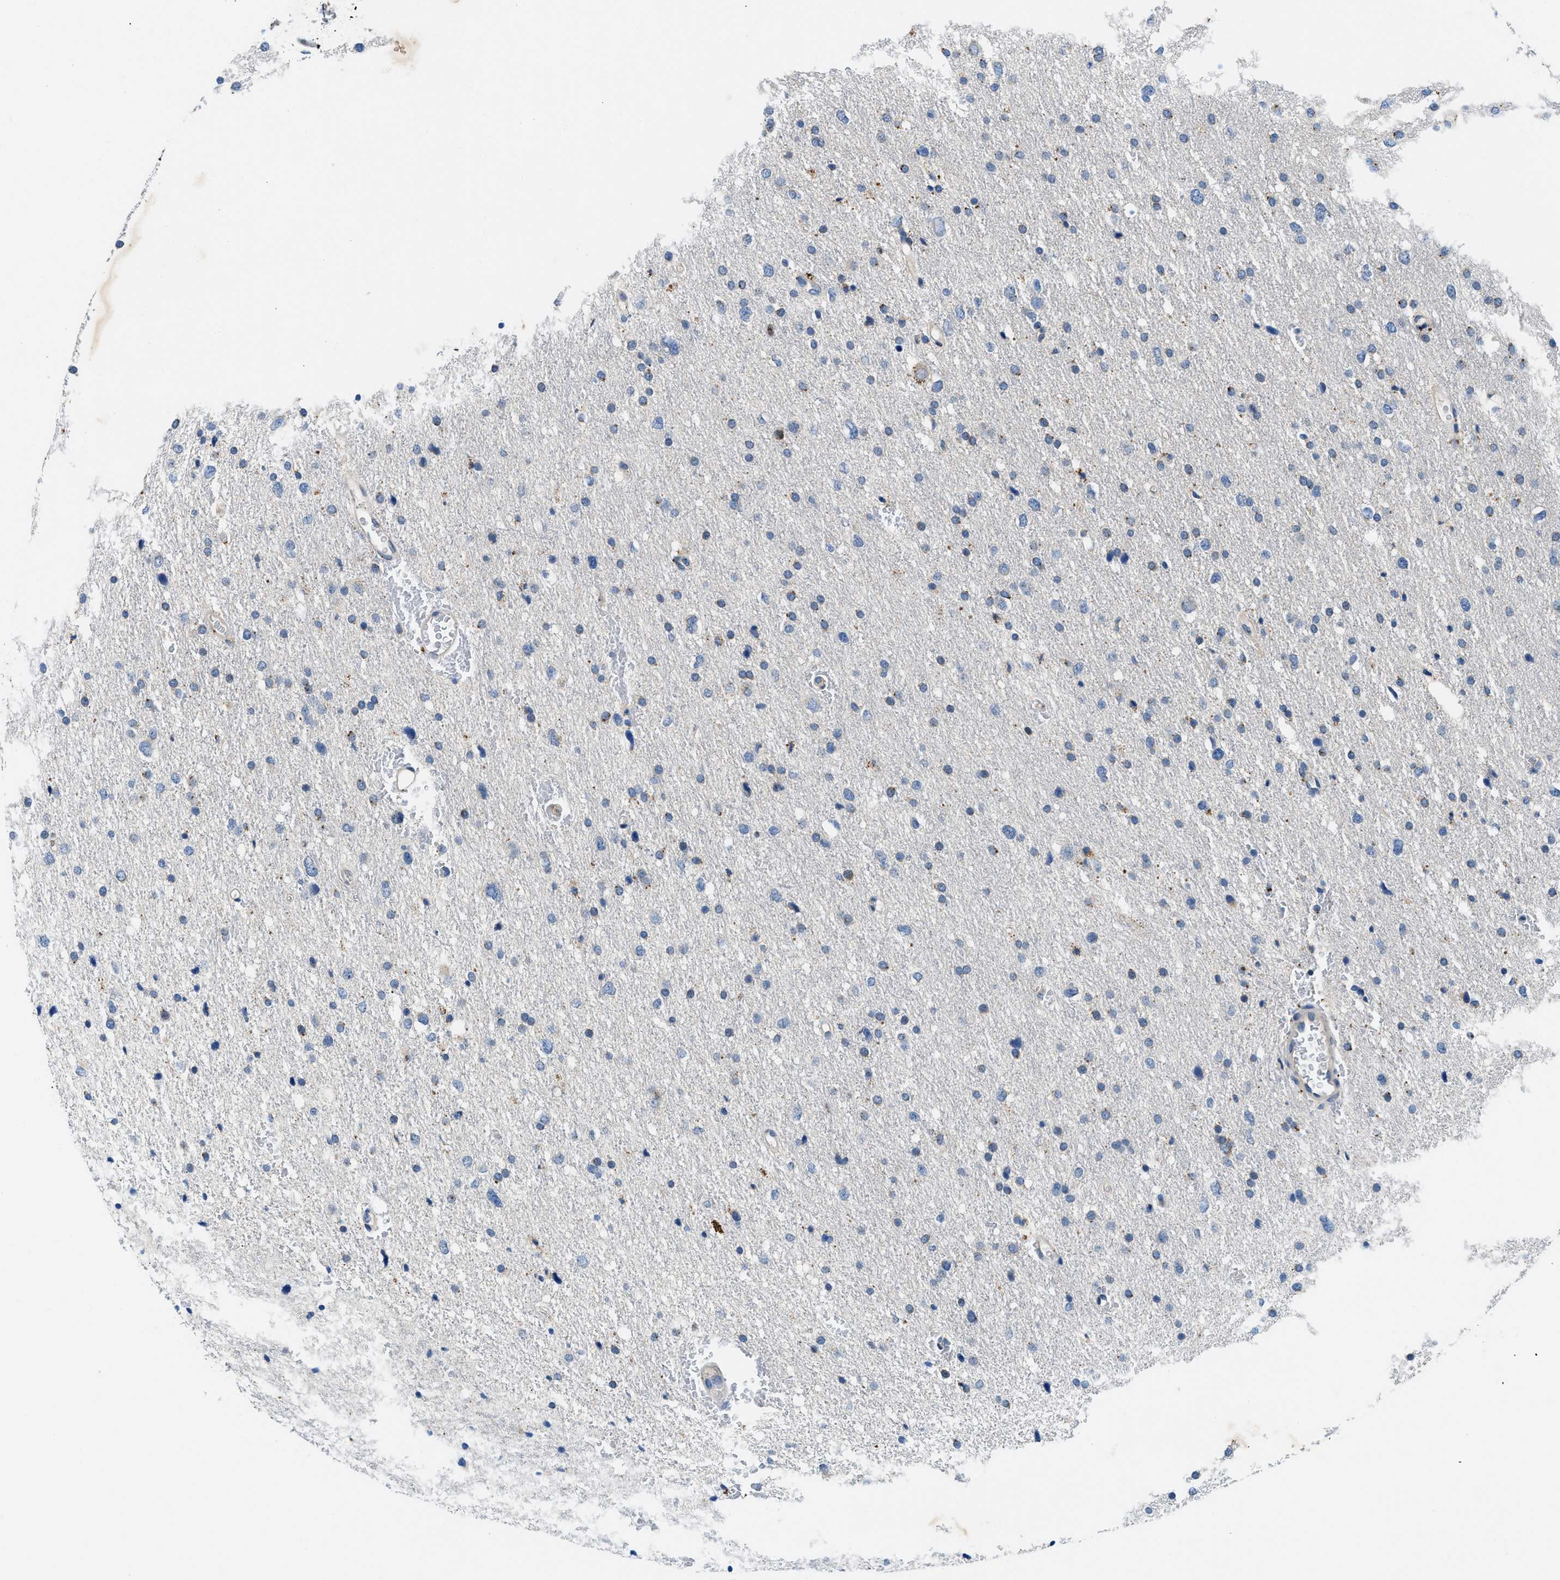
{"staining": {"intensity": "negative", "quantity": "none", "location": "none"}, "tissue": "glioma", "cell_type": "Tumor cells", "image_type": "cancer", "snomed": [{"axis": "morphology", "description": "Glioma, malignant, Low grade"}, {"axis": "topography", "description": "Brain"}], "caption": "This is an immunohistochemistry histopathology image of glioma. There is no expression in tumor cells.", "gene": "ADGRE3", "patient": {"sex": "female", "age": 37}}